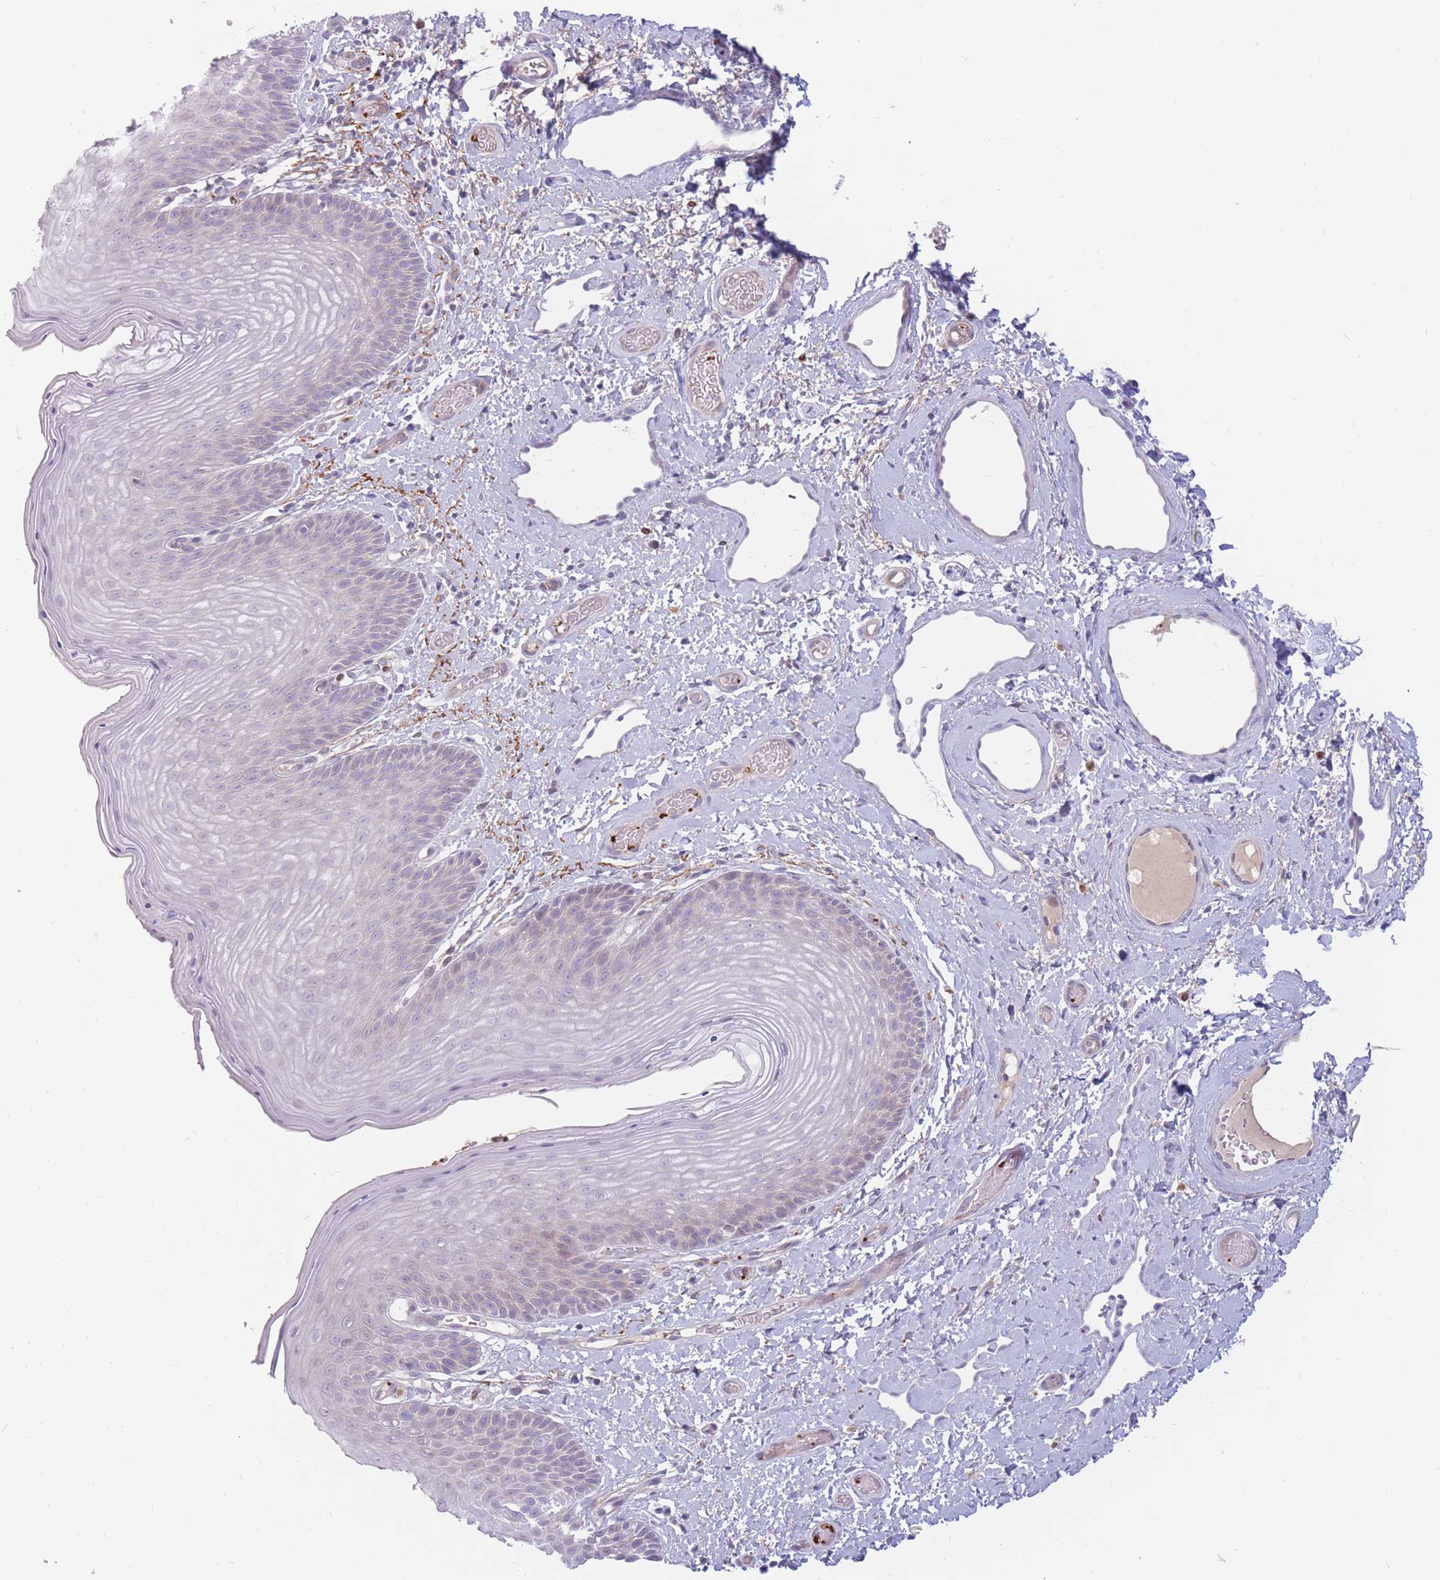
{"staining": {"intensity": "negative", "quantity": "none", "location": "none"}, "tissue": "skin", "cell_type": "Epidermal cells", "image_type": "normal", "snomed": [{"axis": "morphology", "description": "Normal tissue, NOS"}, {"axis": "topography", "description": "Anal"}], "caption": "DAB (3,3'-diaminobenzidine) immunohistochemical staining of unremarkable skin demonstrates no significant expression in epidermal cells.", "gene": "PTGDR", "patient": {"sex": "female", "age": 40}}